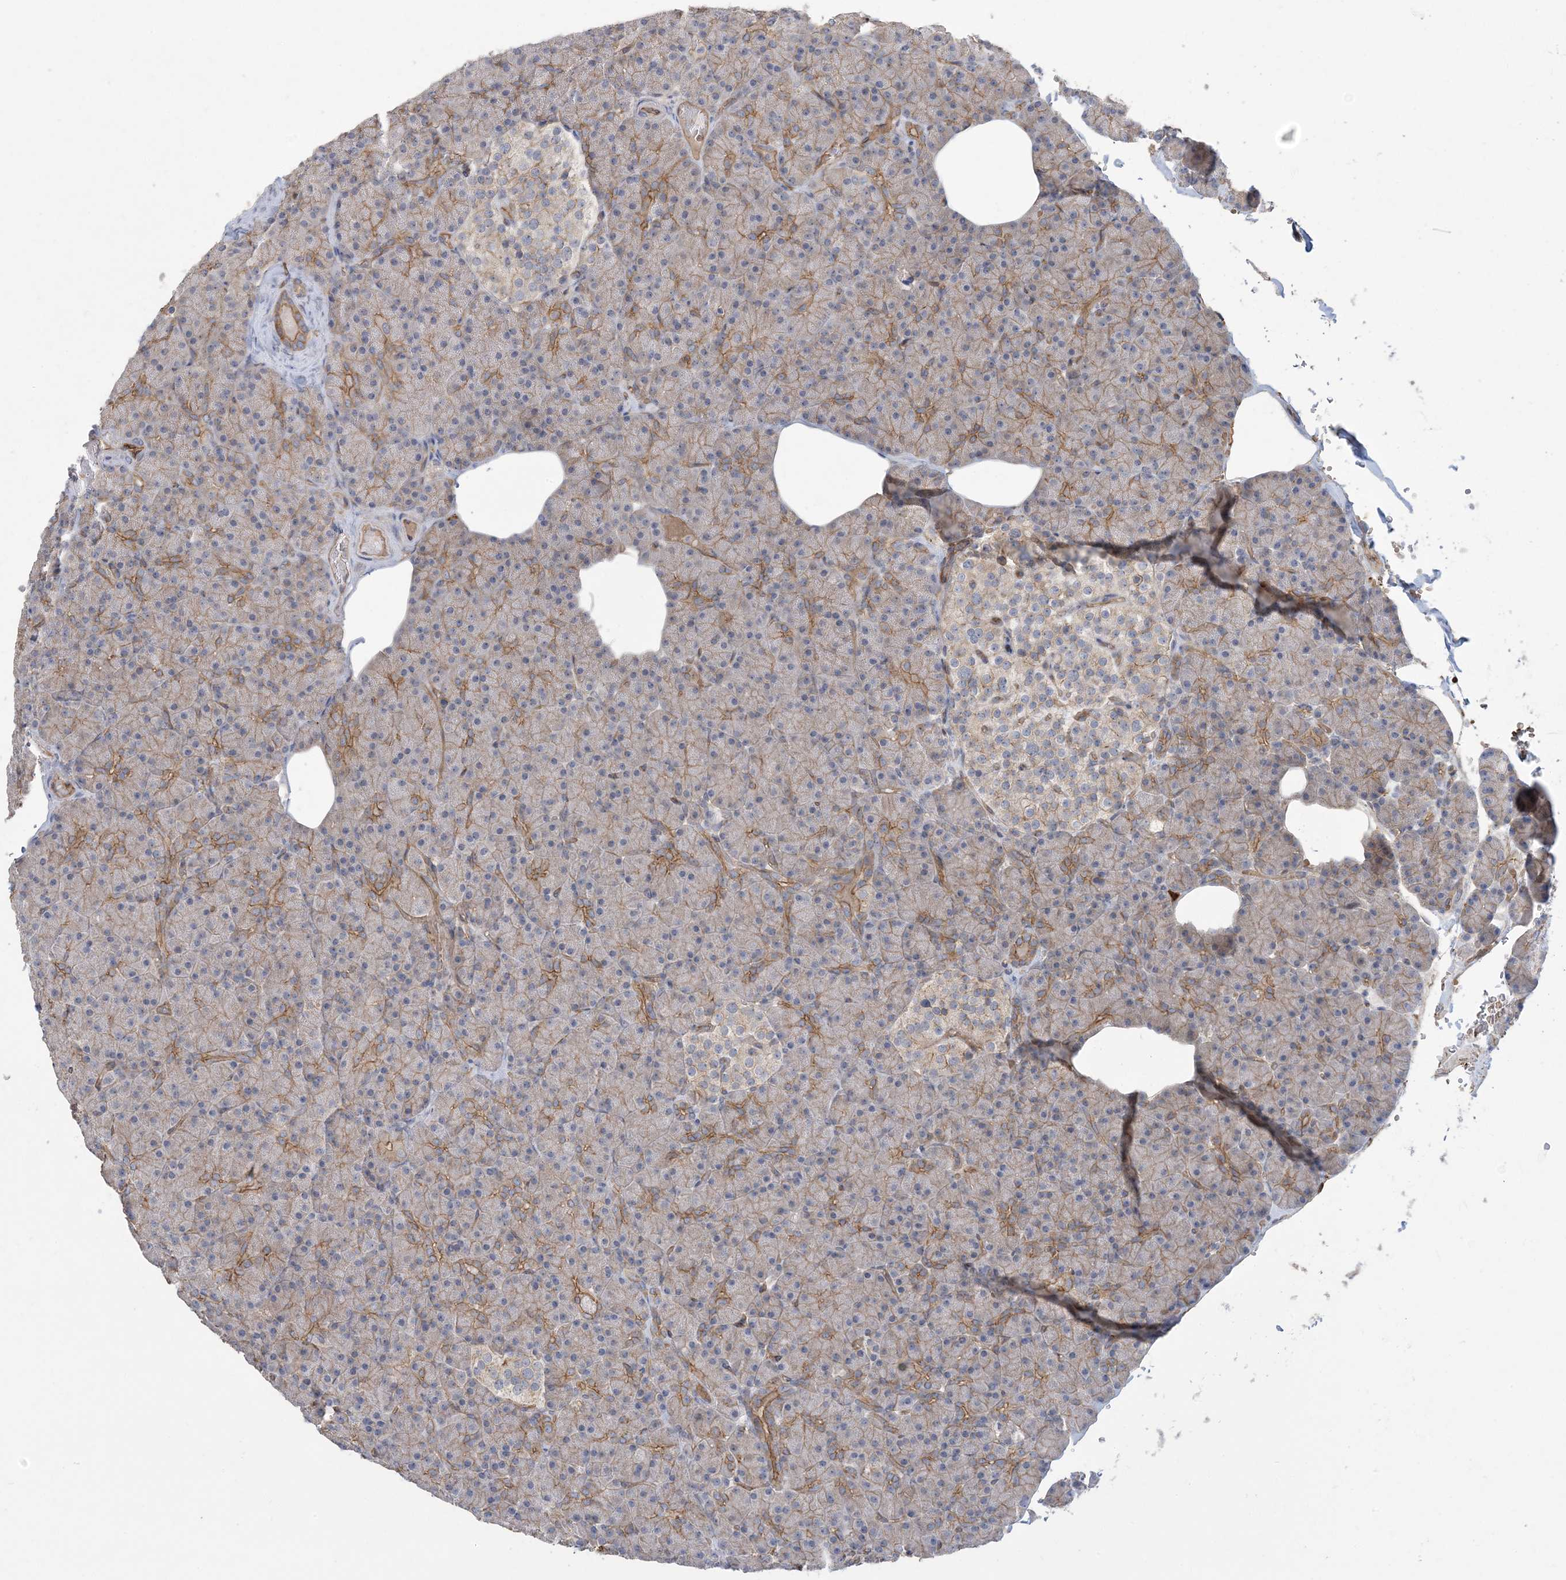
{"staining": {"intensity": "moderate", "quantity": "25%-75%", "location": "cytoplasmic/membranous"}, "tissue": "pancreas", "cell_type": "Exocrine glandular cells", "image_type": "normal", "snomed": [{"axis": "morphology", "description": "Normal tissue, NOS"}, {"axis": "topography", "description": "Pancreas"}], "caption": "Protein staining demonstrates moderate cytoplasmic/membranous staining in approximately 25%-75% of exocrine glandular cells in normal pancreas.", "gene": "AOC1", "patient": {"sex": "female", "age": 43}}